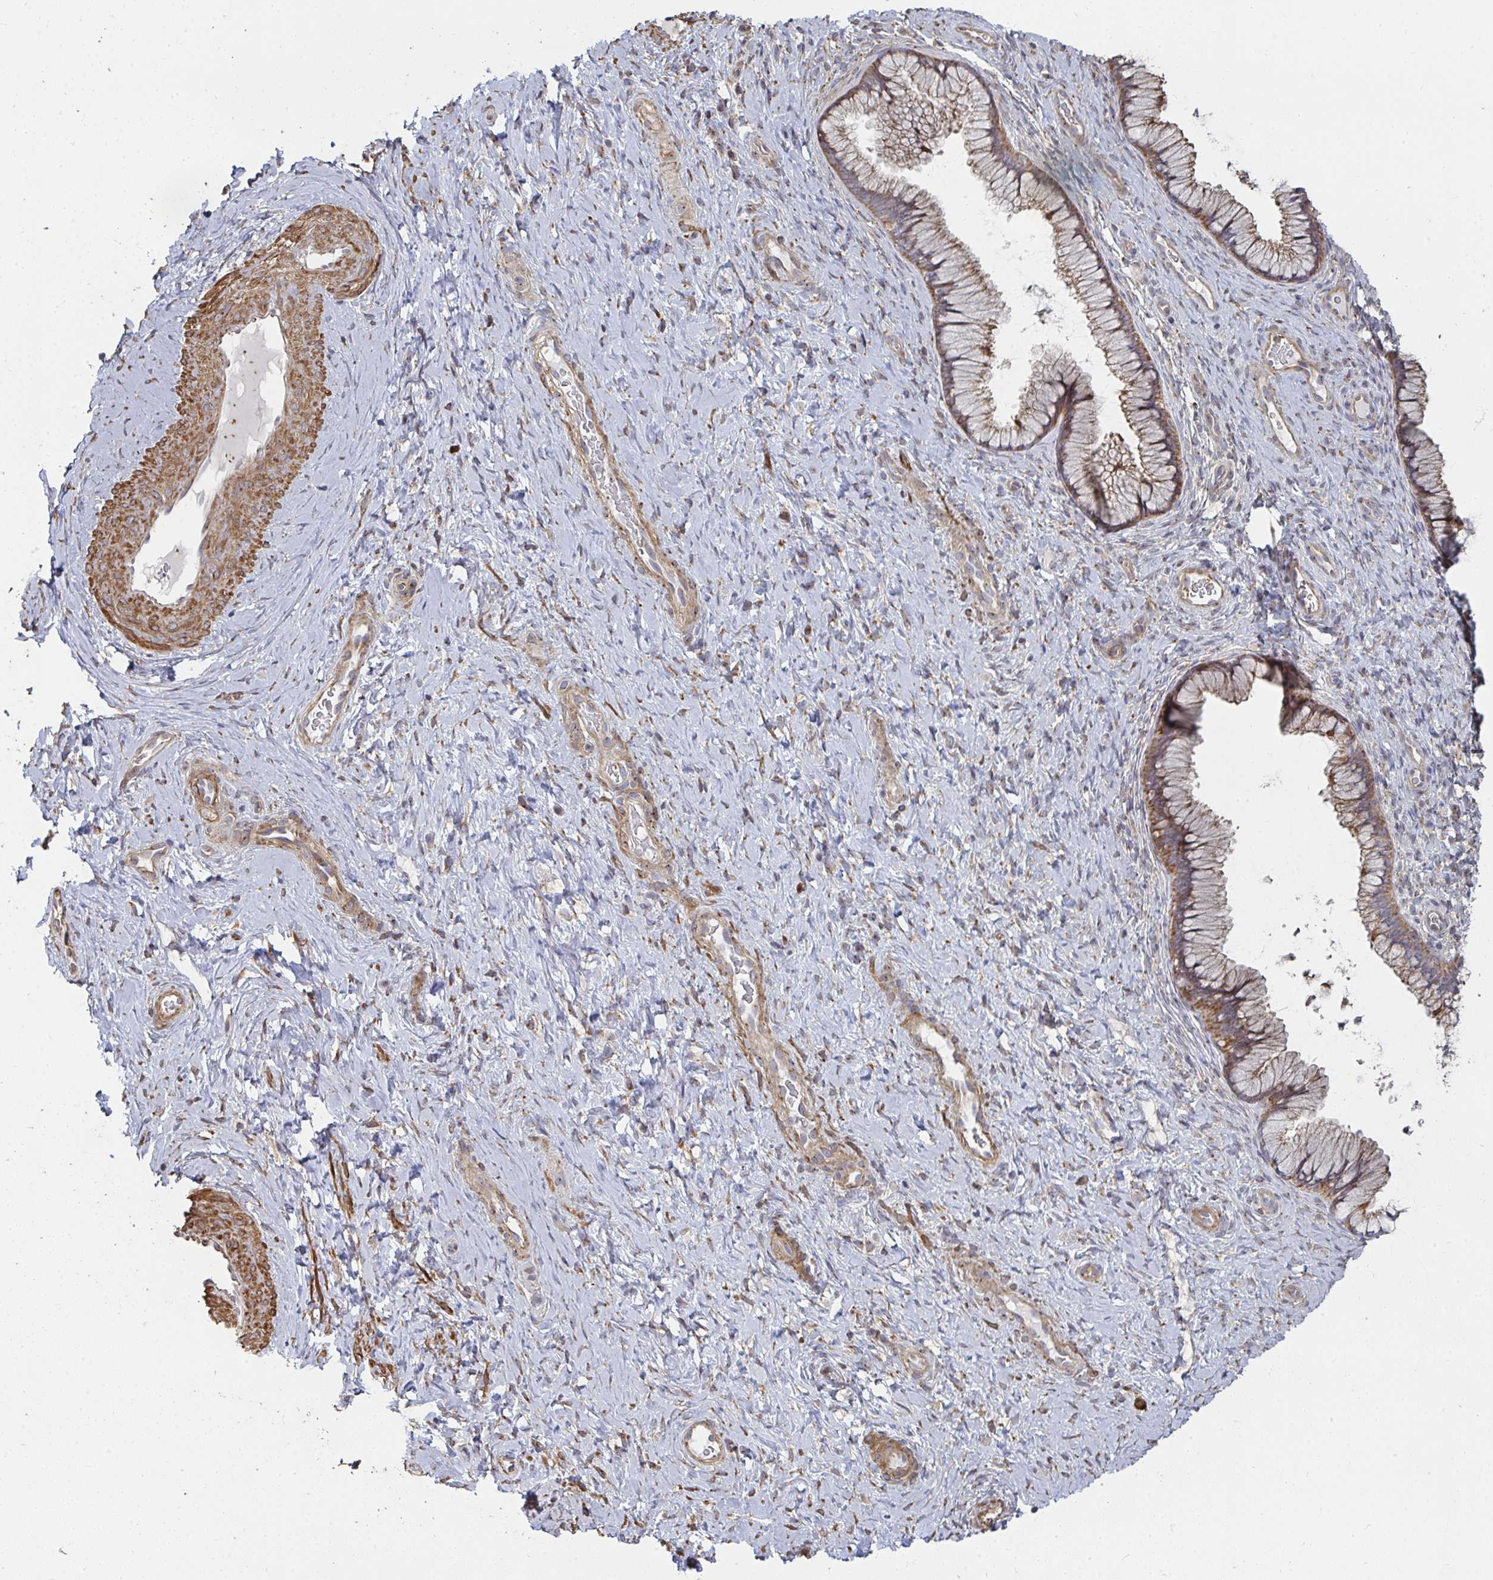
{"staining": {"intensity": "moderate", "quantity": ">75%", "location": "cytoplasmic/membranous"}, "tissue": "cervix", "cell_type": "Glandular cells", "image_type": "normal", "snomed": [{"axis": "morphology", "description": "Normal tissue, NOS"}, {"axis": "topography", "description": "Cervix"}], "caption": "DAB immunohistochemical staining of normal human cervix displays moderate cytoplasmic/membranous protein expression in approximately >75% of glandular cells.", "gene": "ZFYVE28", "patient": {"sex": "female", "age": 34}}